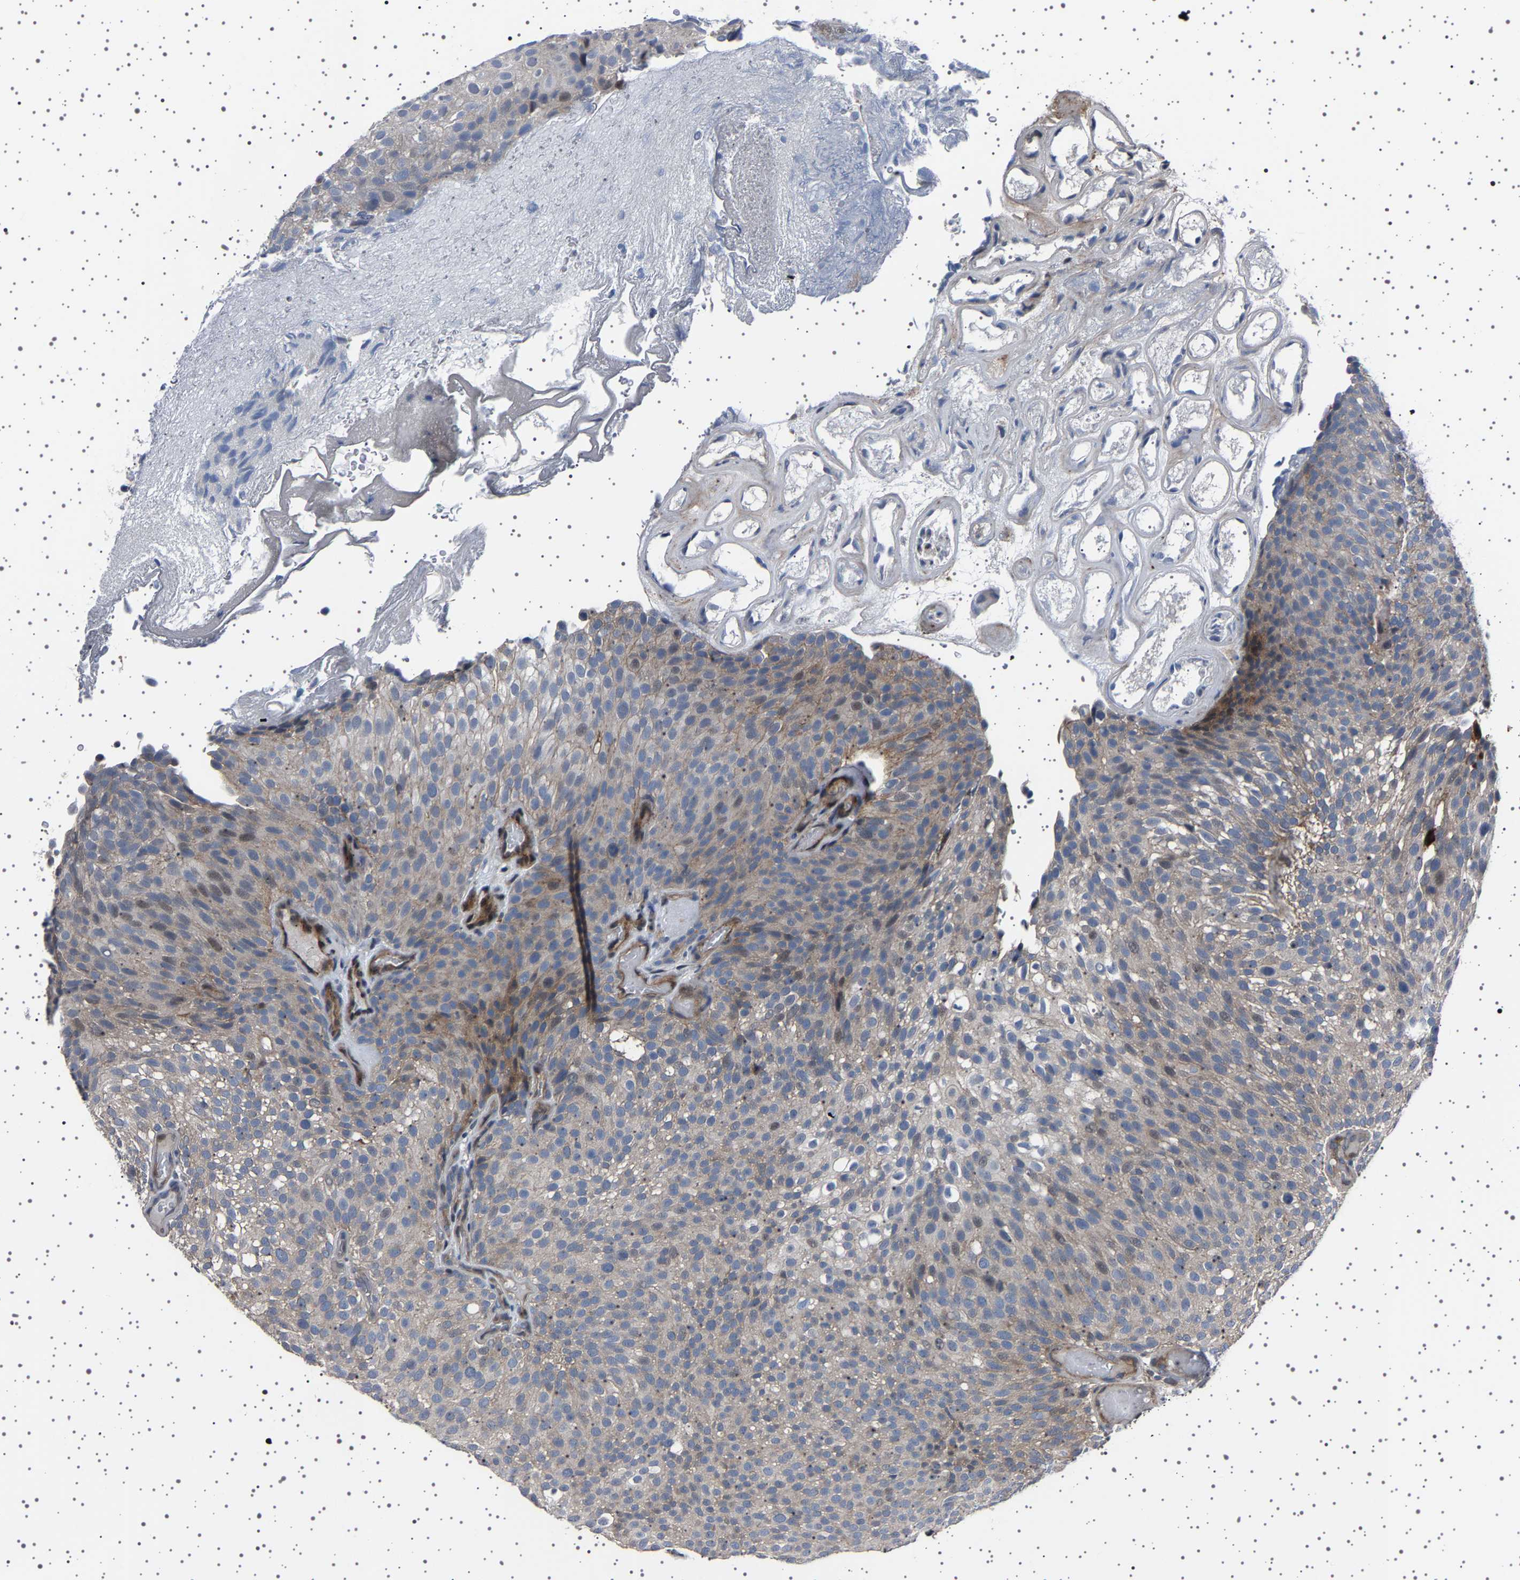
{"staining": {"intensity": "weak", "quantity": "<25%", "location": "cytoplasmic/membranous,nuclear"}, "tissue": "urothelial cancer", "cell_type": "Tumor cells", "image_type": "cancer", "snomed": [{"axis": "morphology", "description": "Urothelial carcinoma, Low grade"}, {"axis": "topography", "description": "Urinary bladder"}], "caption": "Low-grade urothelial carcinoma was stained to show a protein in brown. There is no significant expression in tumor cells. (IHC, brightfield microscopy, high magnification).", "gene": "PAK5", "patient": {"sex": "male", "age": 78}}